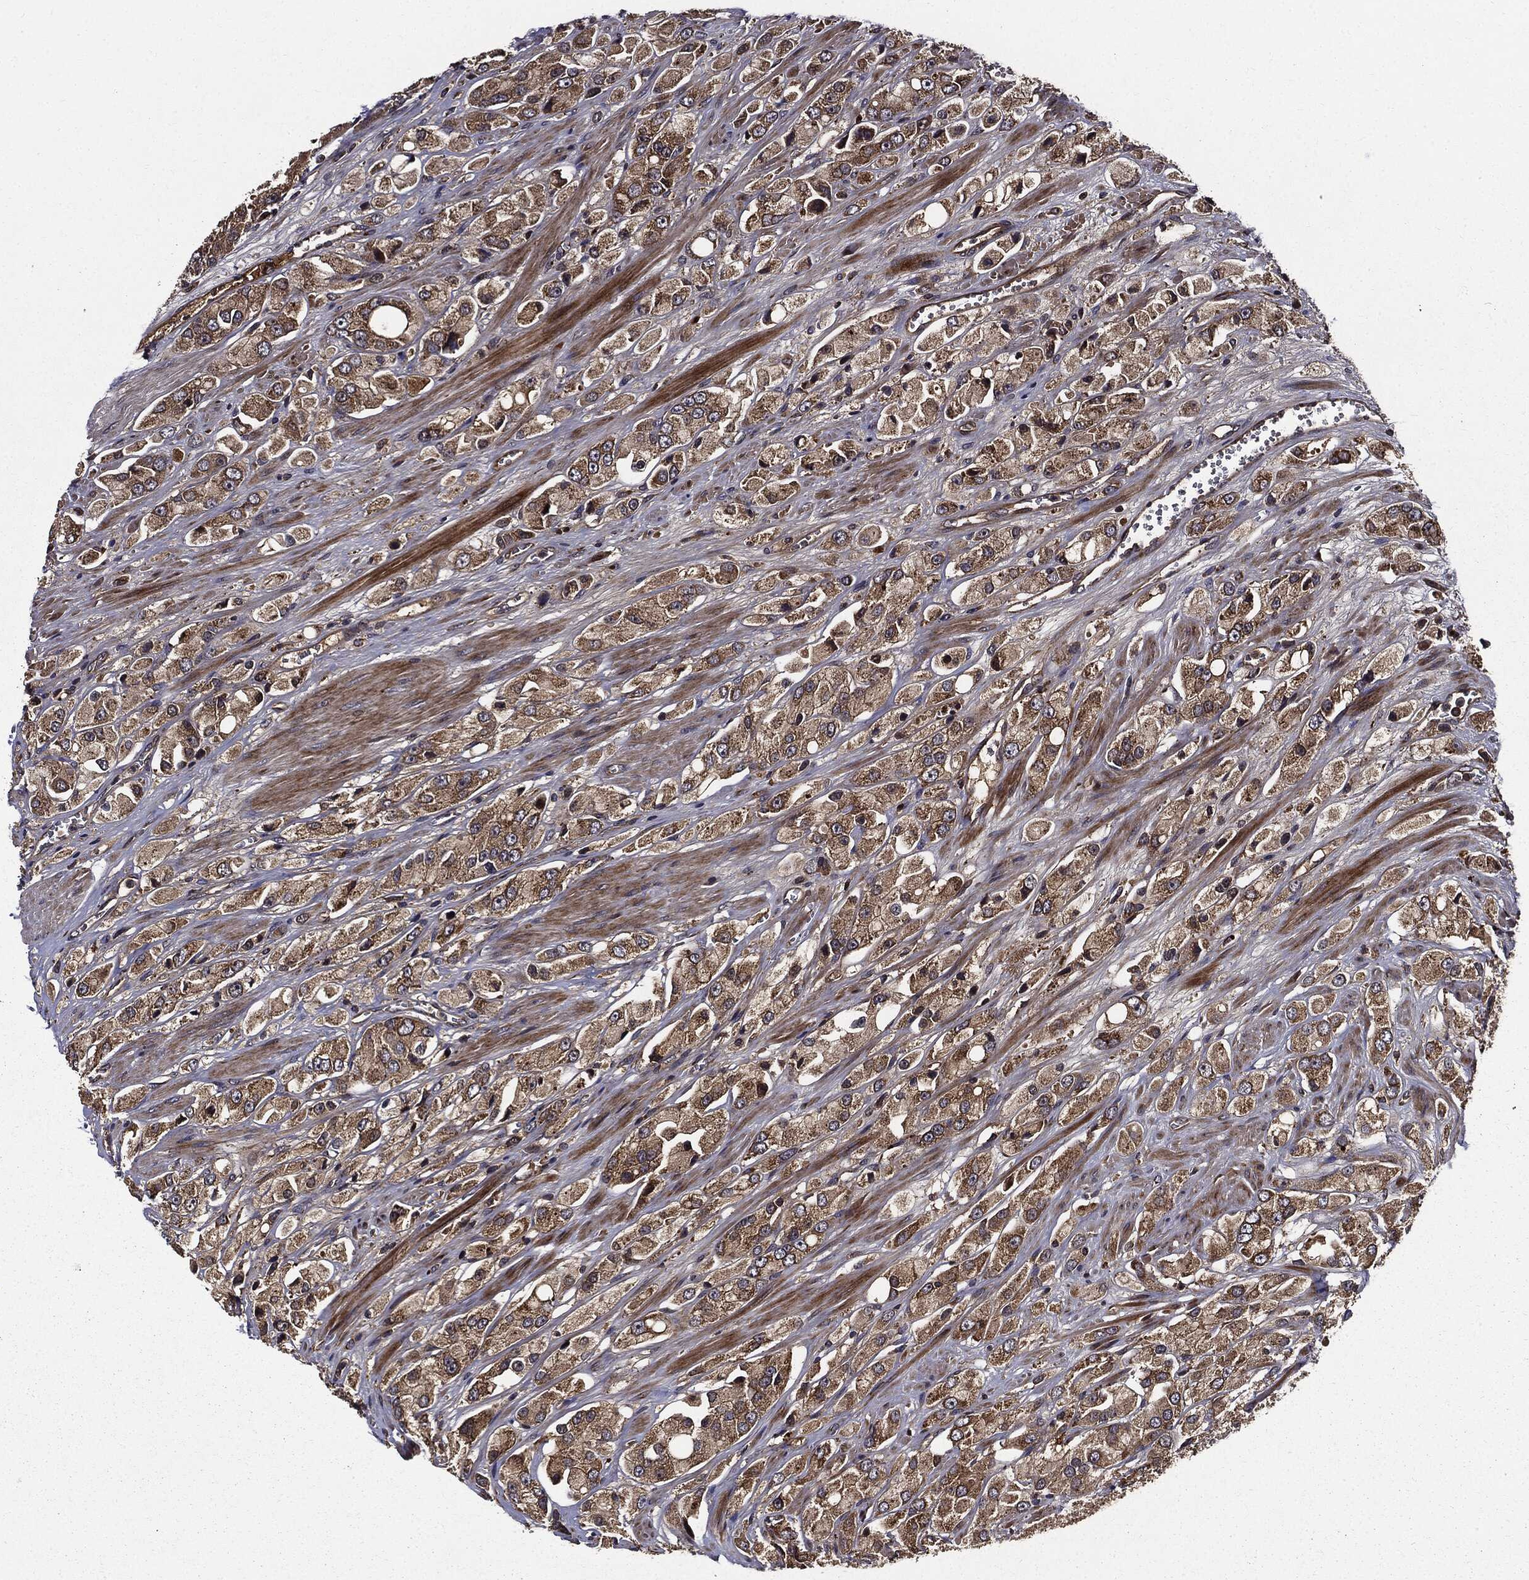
{"staining": {"intensity": "moderate", "quantity": ">75%", "location": "cytoplasmic/membranous"}, "tissue": "prostate cancer", "cell_type": "Tumor cells", "image_type": "cancer", "snomed": [{"axis": "morphology", "description": "Adenocarcinoma, NOS"}, {"axis": "topography", "description": "Prostate and seminal vesicle, NOS"}, {"axis": "topography", "description": "Prostate"}], "caption": "Immunohistochemistry of prostate cancer (adenocarcinoma) displays medium levels of moderate cytoplasmic/membranous staining in approximately >75% of tumor cells.", "gene": "HTT", "patient": {"sex": "male", "age": 64}}